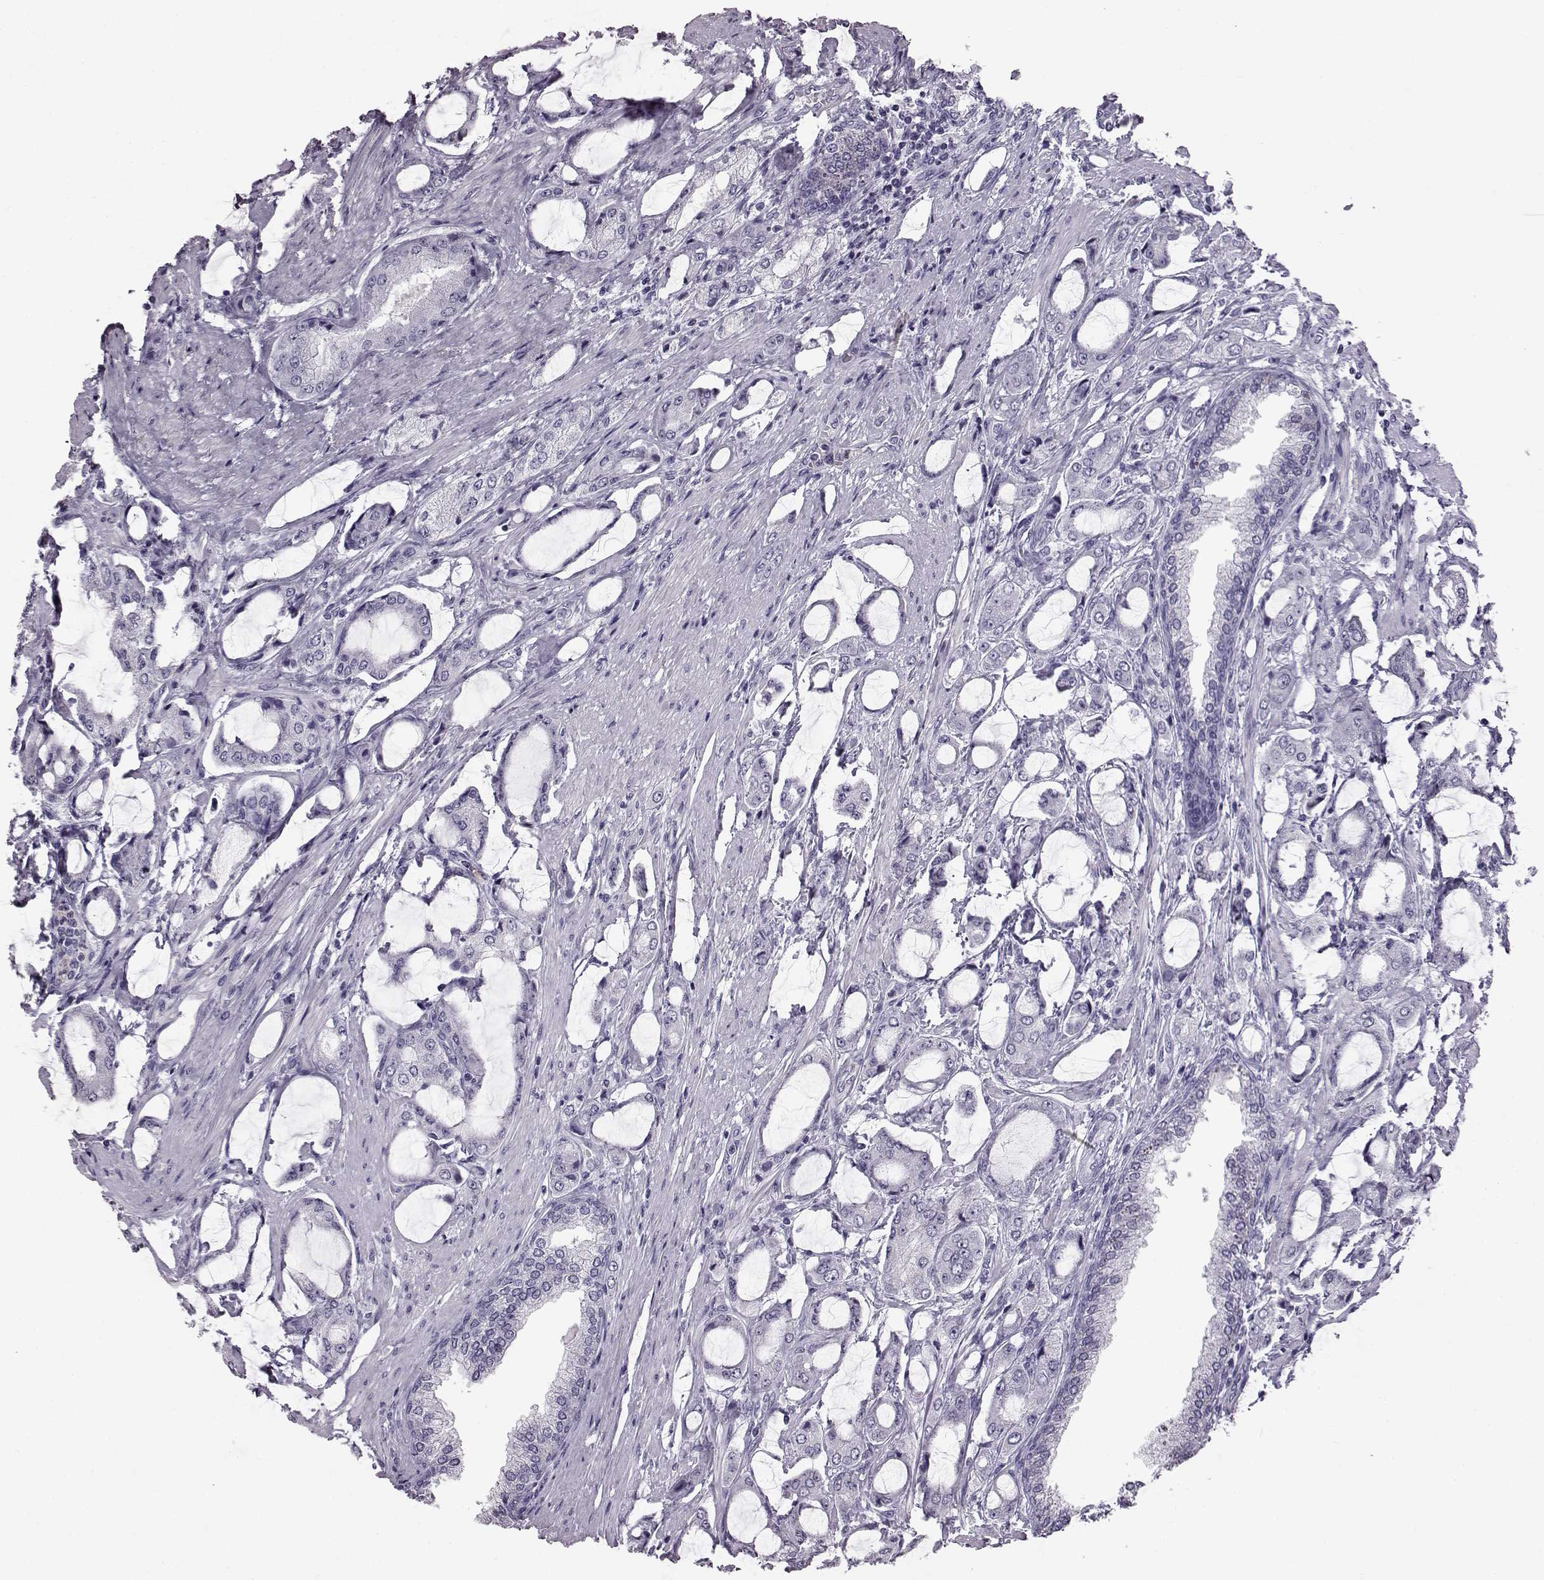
{"staining": {"intensity": "negative", "quantity": "none", "location": "none"}, "tissue": "prostate cancer", "cell_type": "Tumor cells", "image_type": "cancer", "snomed": [{"axis": "morphology", "description": "Adenocarcinoma, NOS"}, {"axis": "topography", "description": "Prostate"}], "caption": "This histopathology image is of prostate cancer stained with immunohistochemistry (IHC) to label a protein in brown with the nuclei are counter-stained blue. There is no staining in tumor cells.", "gene": "ADGRG2", "patient": {"sex": "male", "age": 63}}